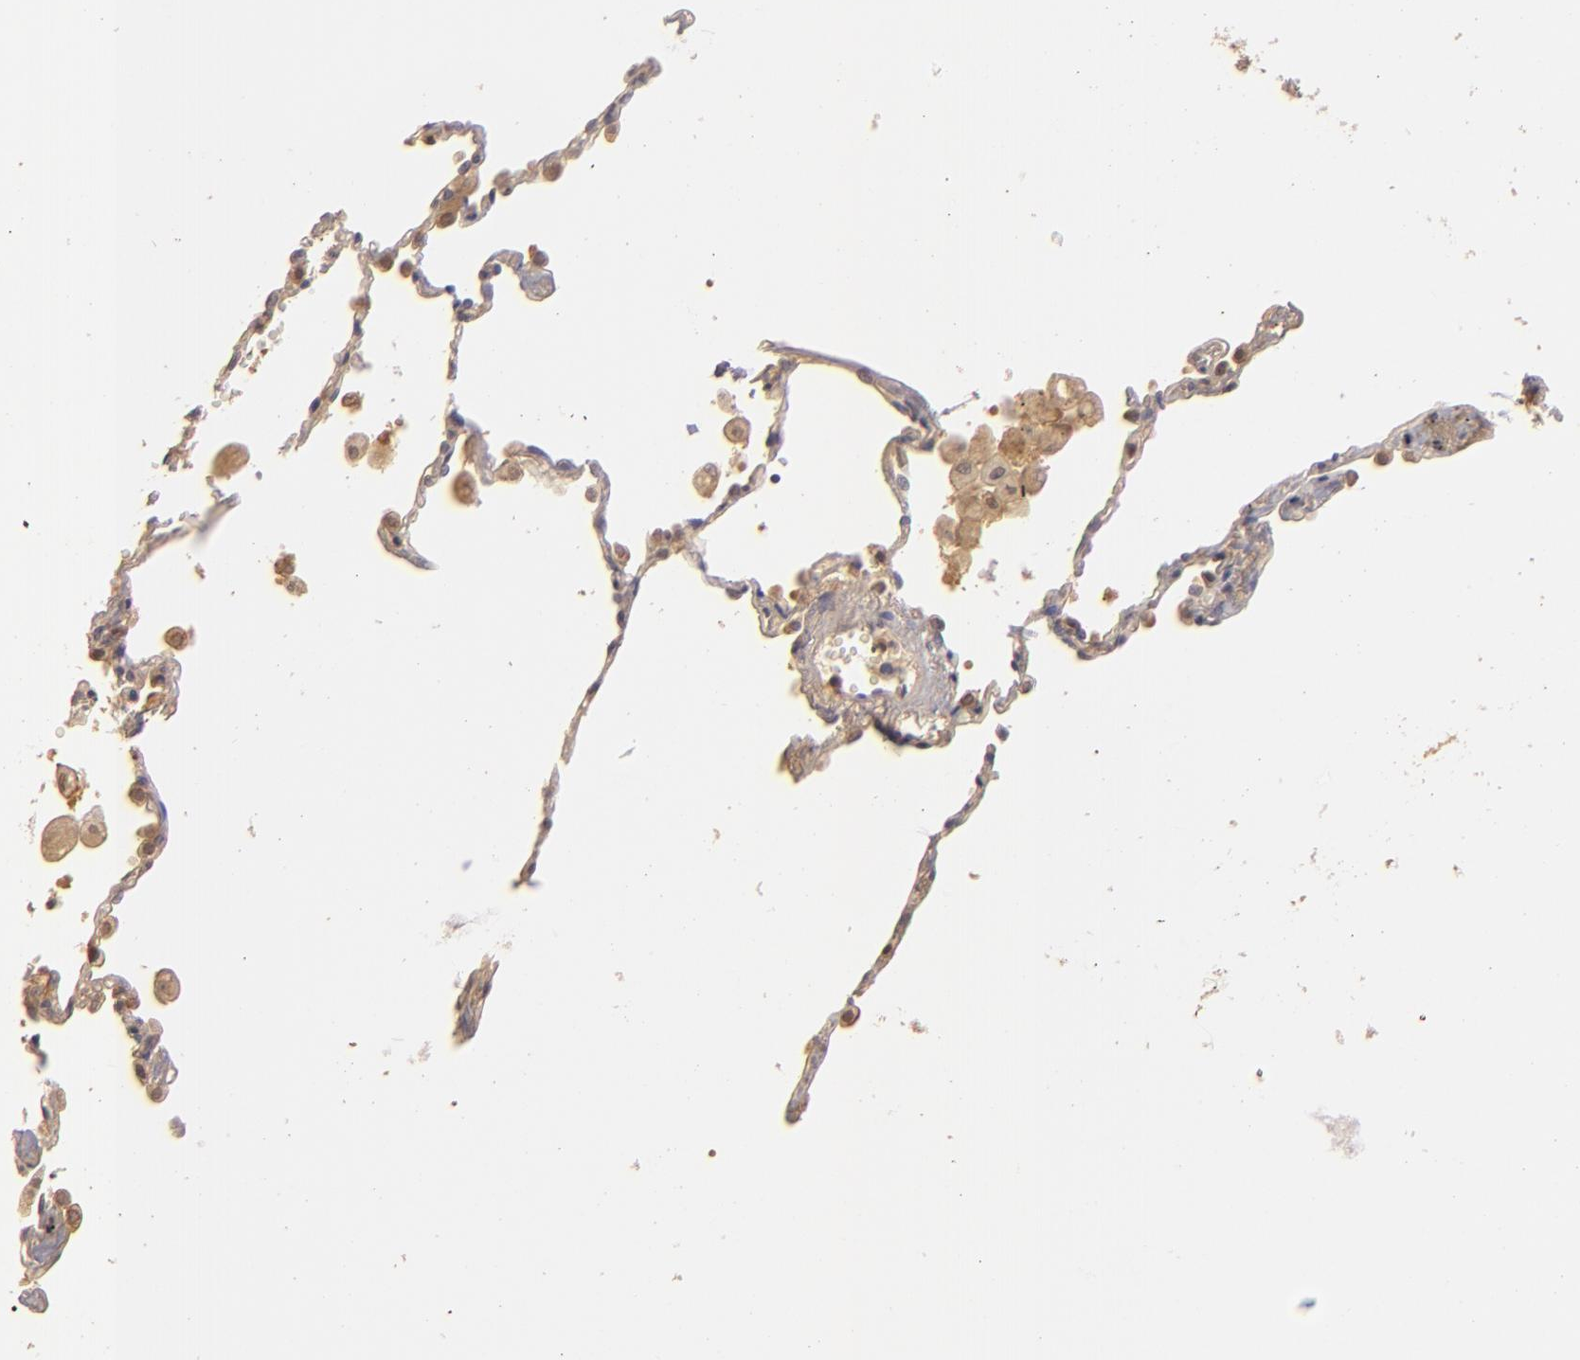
{"staining": {"intensity": "strong", "quantity": ">75%", "location": "cytoplasmic/membranous"}, "tissue": "lung cancer", "cell_type": "Tumor cells", "image_type": "cancer", "snomed": [{"axis": "morphology", "description": "Squamous cell carcinoma, NOS"}, {"axis": "topography", "description": "Lung"}], "caption": "The image exhibits staining of lung cancer (squamous cell carcinoma), revealing strong cytoplasmic/membranous protein positivity (brown color) within tumor cells.", "gene": "PRKCD", "patient": {"sex": "male", "age": 71}}